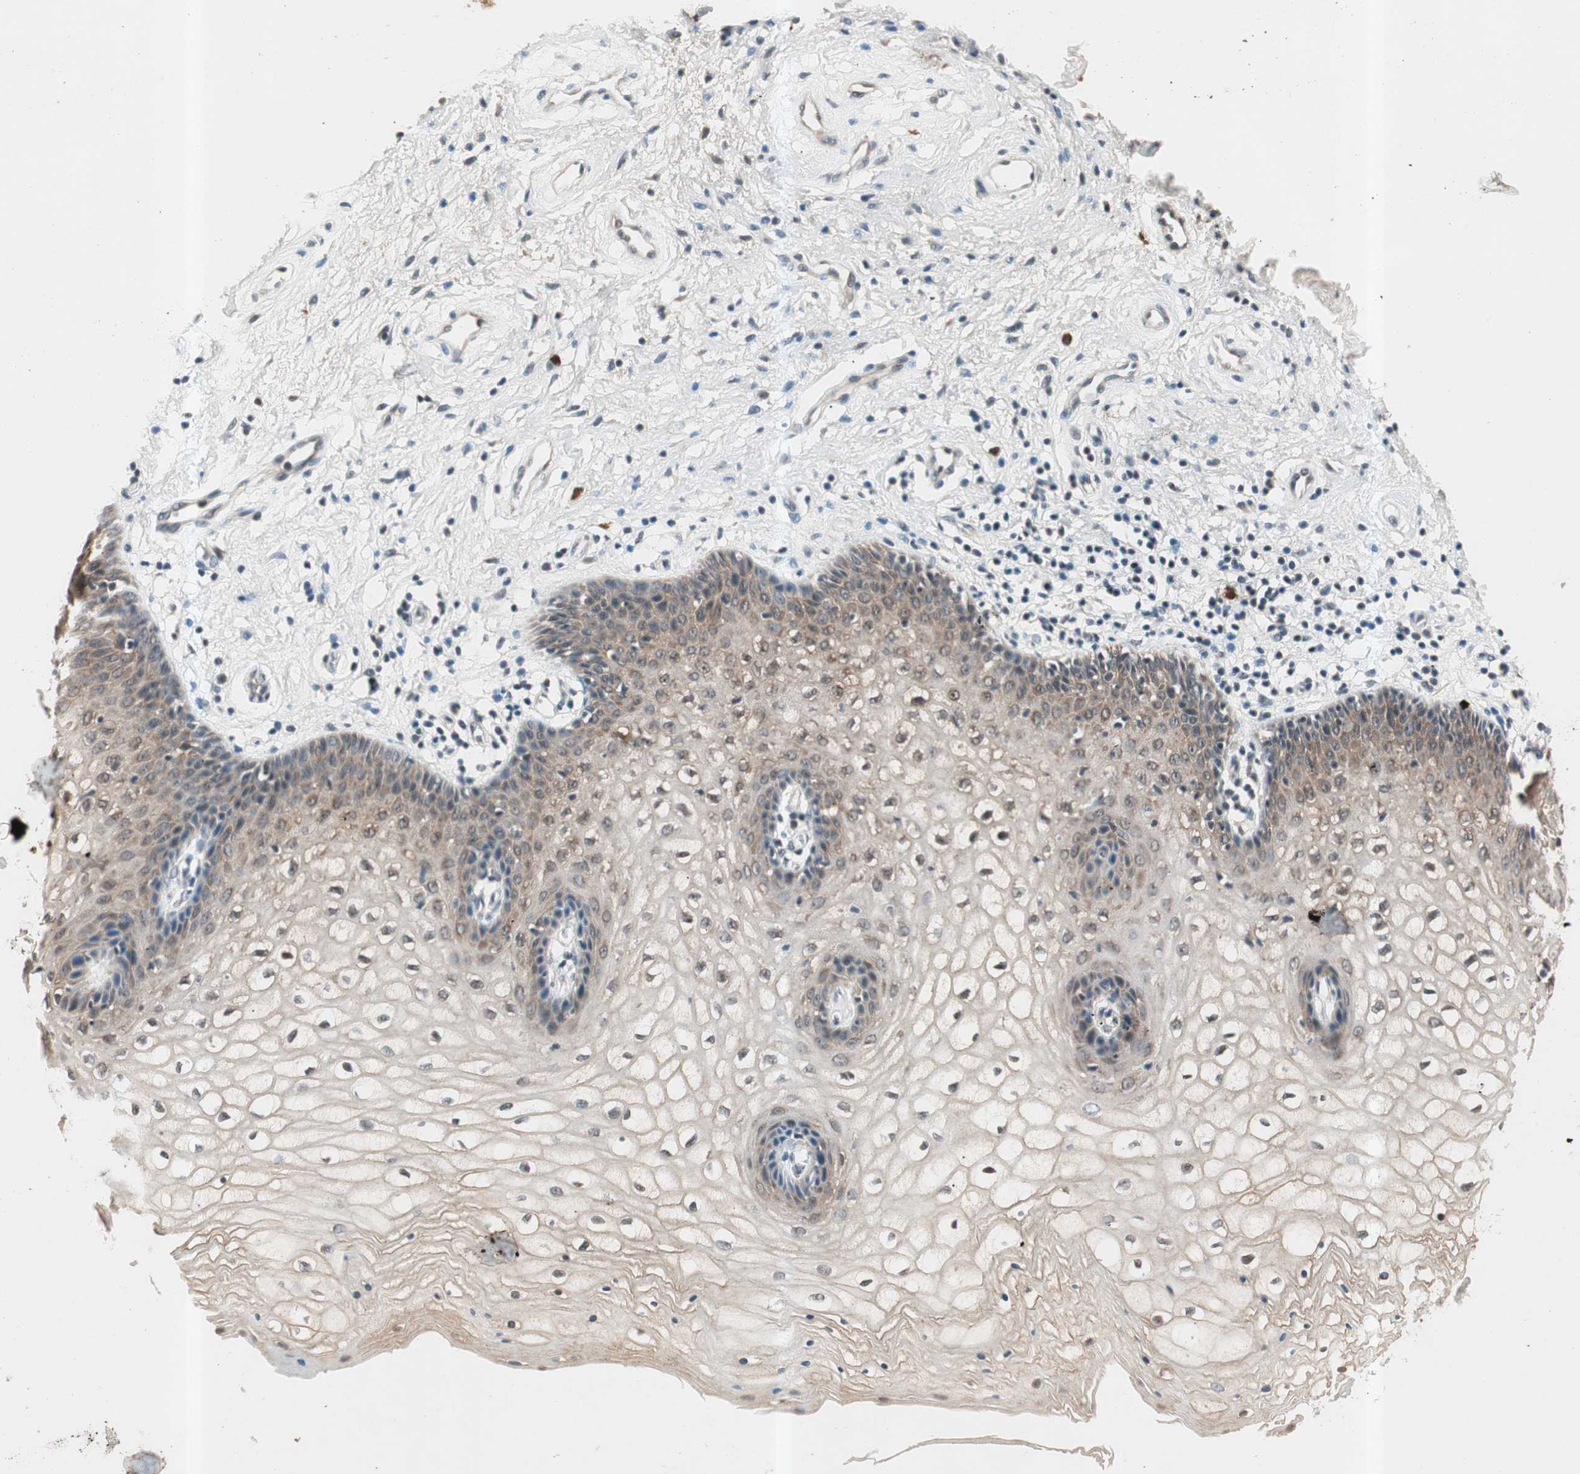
{"staining": {"intensity": "weak", "quantity": "25%-75%", "location": "cytoplasmic/membranous"}, "tissue": "vagina", "cell_type": "Squamous epithelial cells", "image_type": "normal", "snomed": [{"axis": "morphology", "description": "Normal tissue, NOS"}, {"axis": "topography", "description": "Vagina"}], "caption": "This micrograph reveals immunohistochemistry (IHC) staining of normal human vagina, with low weak cytoplasmic/membranous expression in about 25%-75% of squamous epithelial cells.", "gene": "NFRKB", "patient": {"sex": "female", "age": 34}}